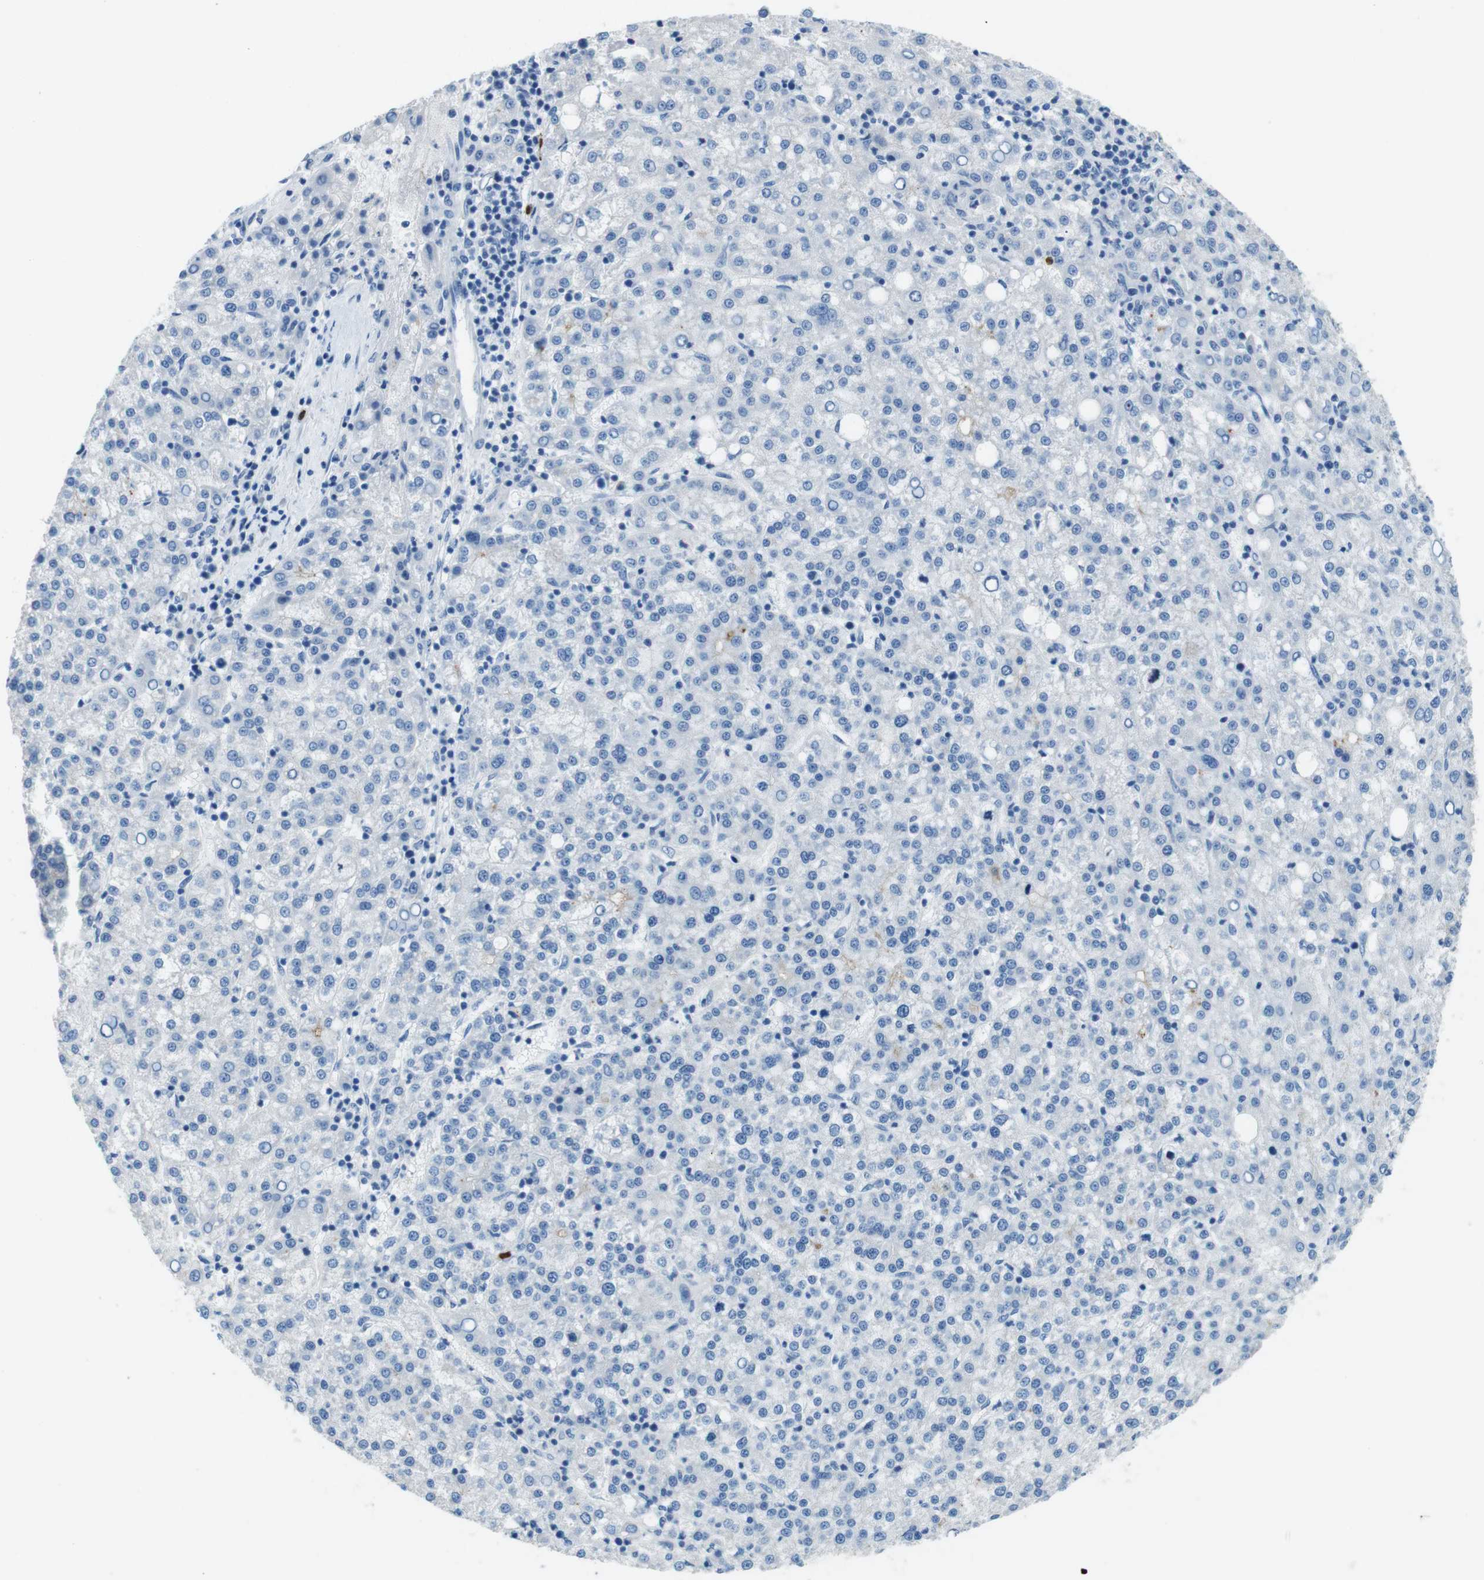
{"staining": {"intensity": "negative", "quantity": "none", "location": "none"}, "tissue": "liver cancer", "cell_type": "Tumor cells", "image_type": "cancer", "snomed": [{"axis": "morphology", "description": "Carcinoma, Hepatocellular, NOS"}, {"axis": "topography", "description": "Liver"}], "caption": "The image reveals no staining of tumor cells in liver hepatocellular carcinoma.", "gene": "SLC35A3", "patient": {"sex": "female", "age": 58}}